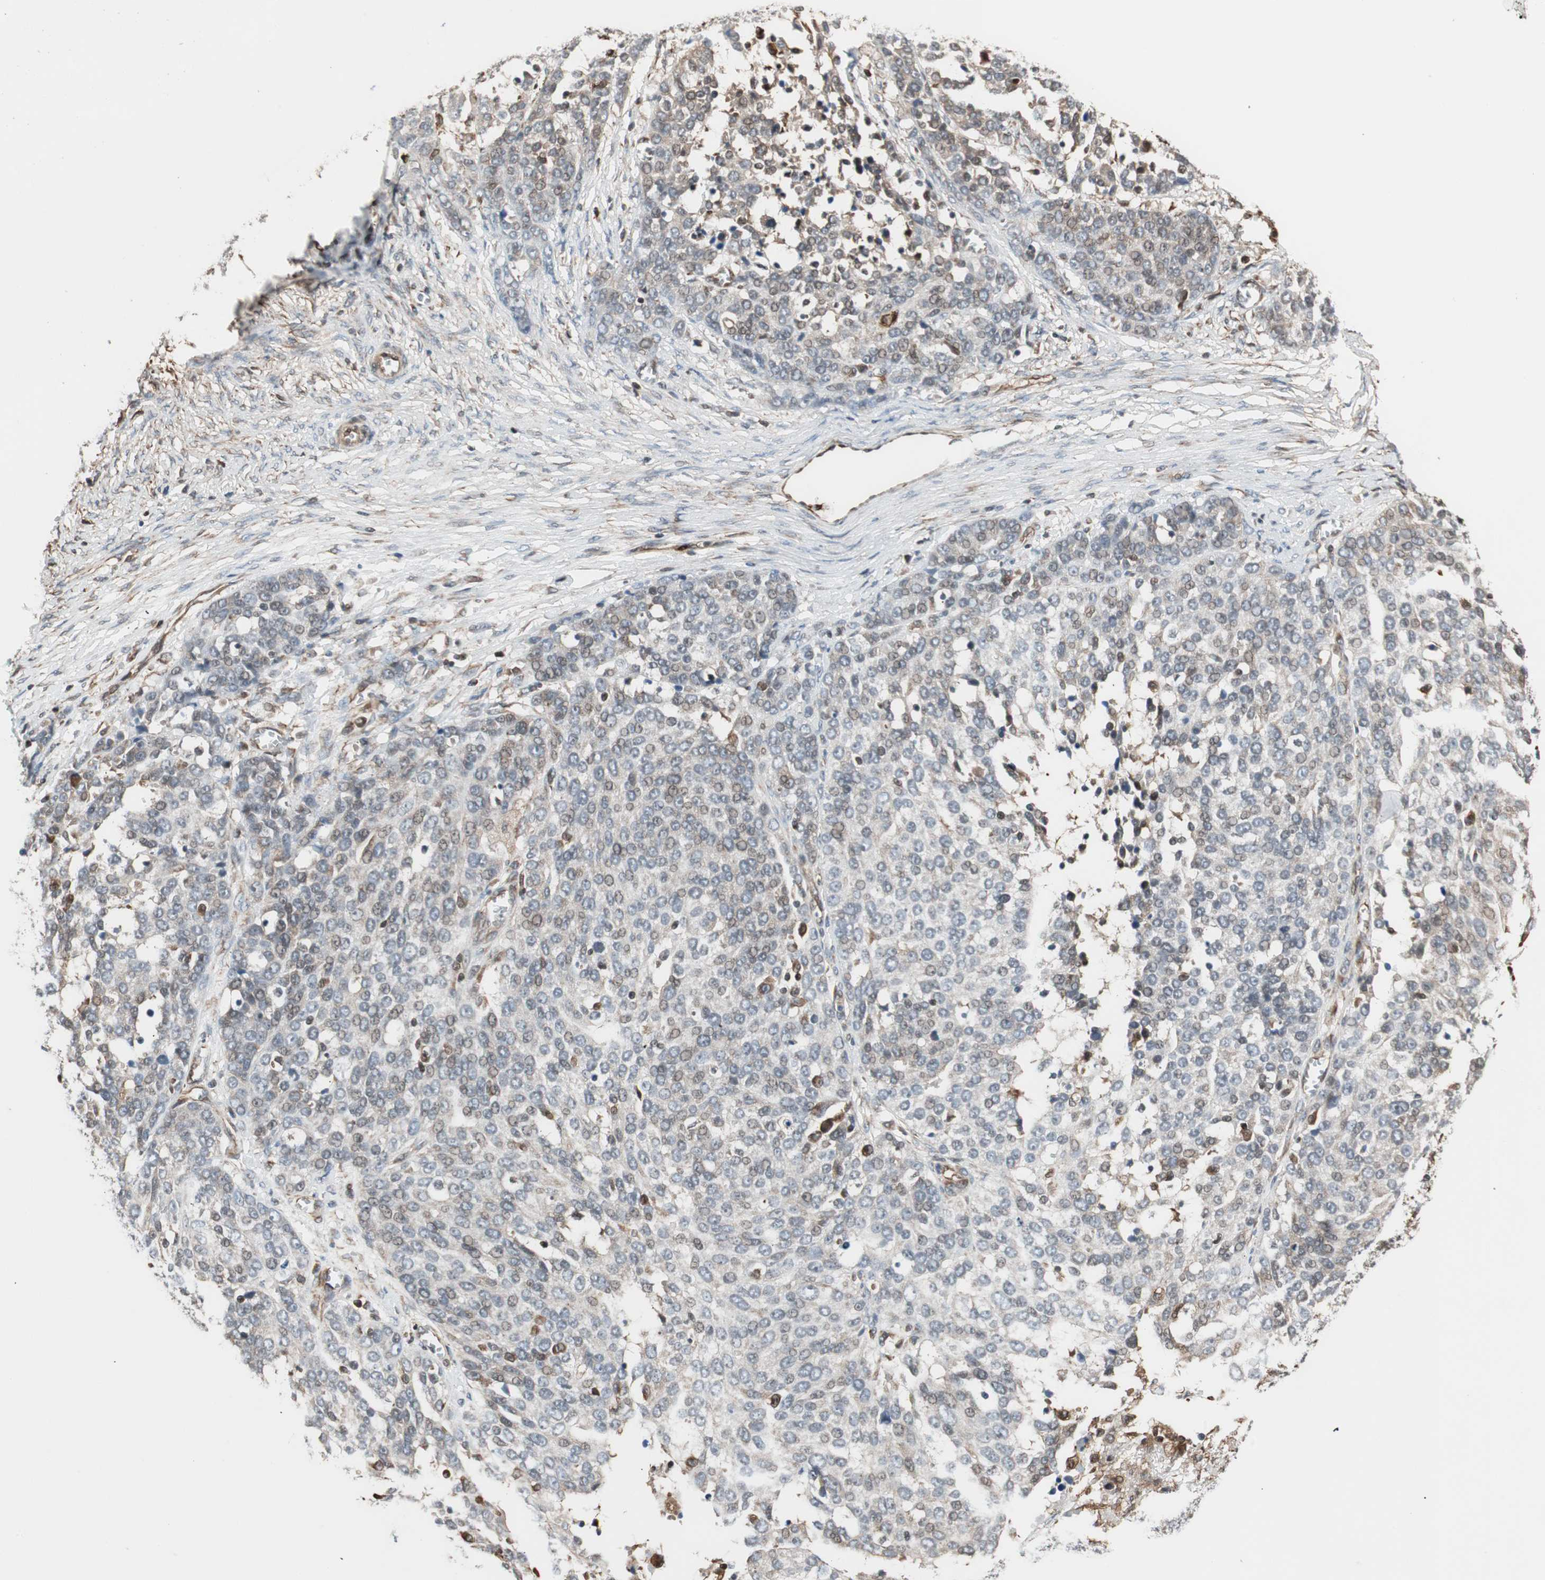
{"staining": {"intensity": "weak", "quantity": "25%-75%", "location": "cytoplasmic/membranous,nuclear"}, "tissue": "ovarian cancer", "cell_type": "Tumor cells", "image_type": "cancer", "snomed": [{"axis": "morphology", "description": "Cystadenocarcinoma, serous, NOS"}, {"axis": "topography", "description": "Ovary"}], "caption": "Tumor cells demonstrate low levels of weak cytoplasmic/membranous and nuclear positivity in about 25%-75% of cells in serous cystadenocarcinoma (ovarian).", "gene": "MAD2L2", "patient": {"sex": "female", "age": 44}}